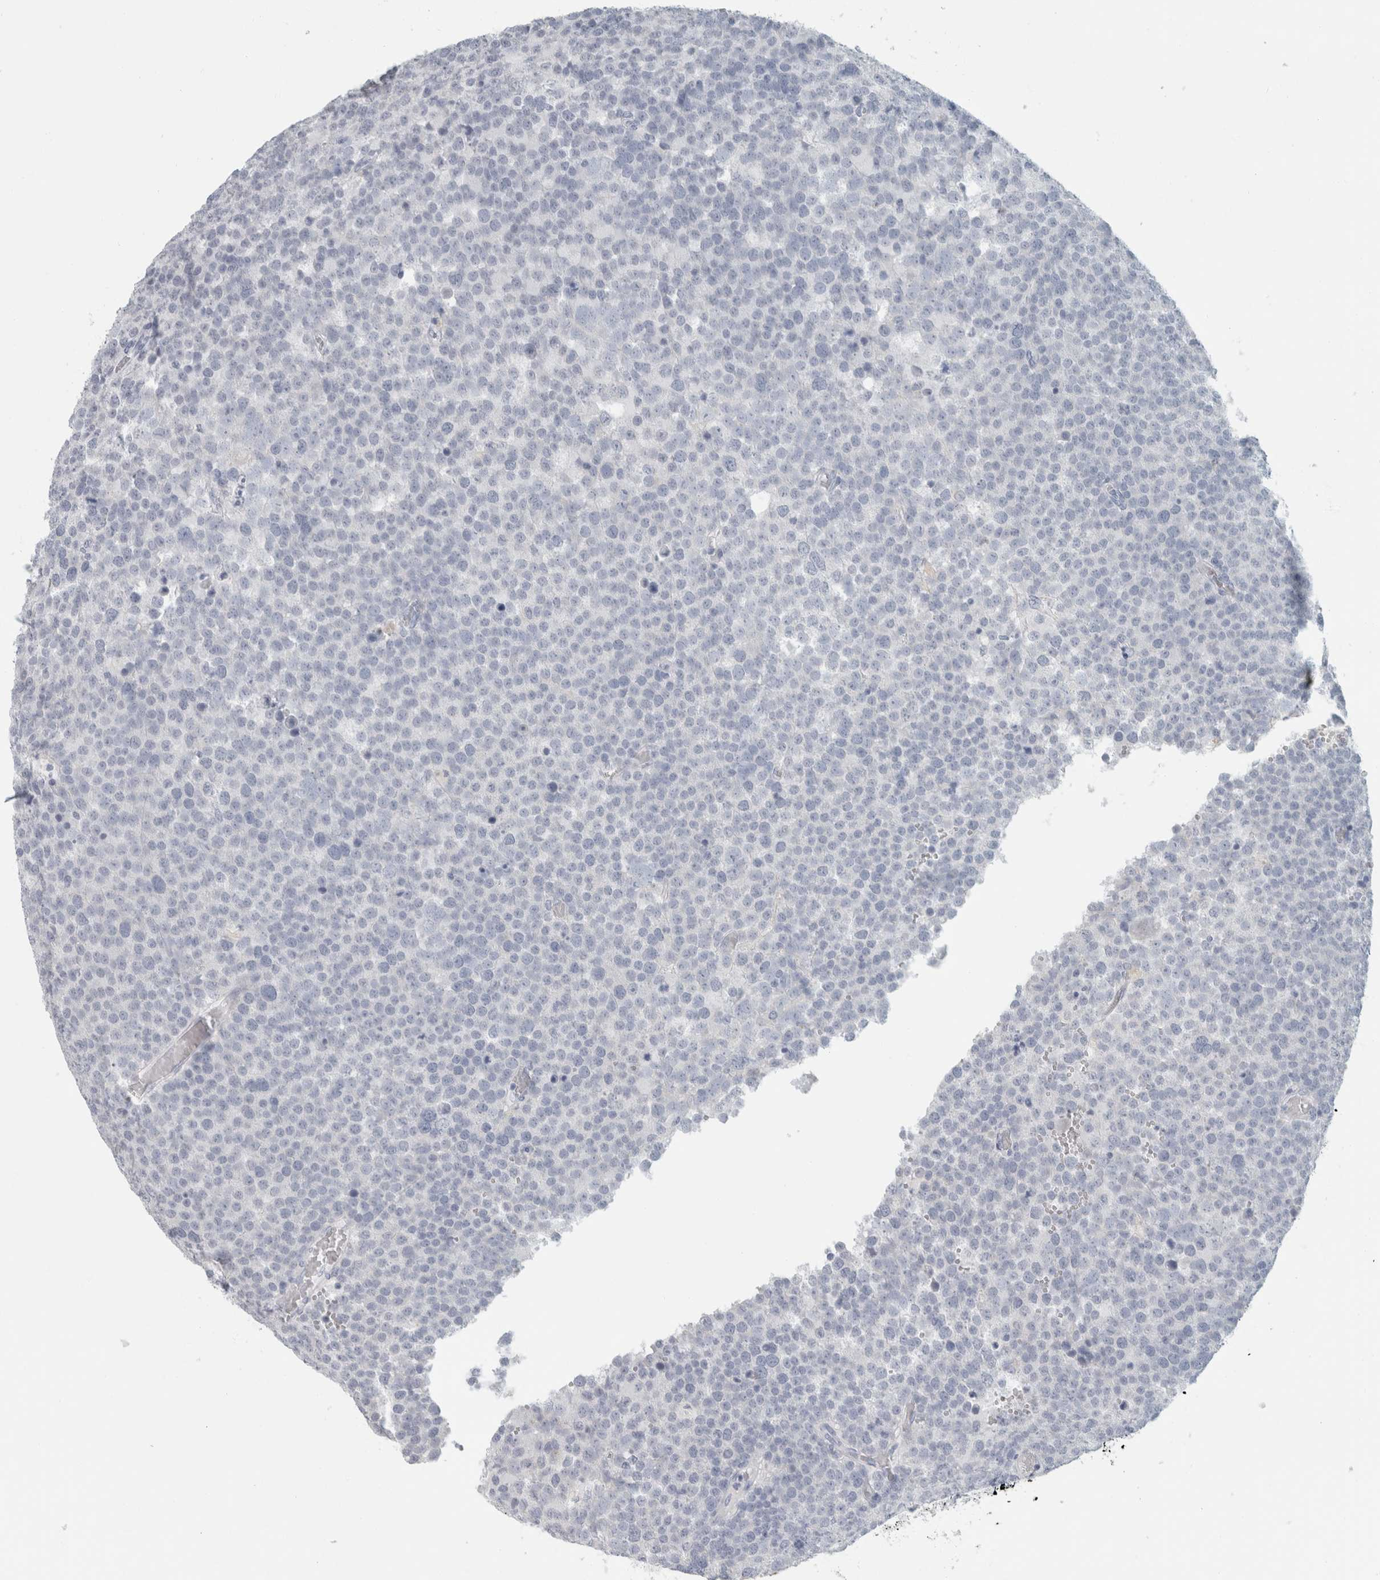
{"staining": {"intensity": "negative", "quantity": "none", "location": "none"}, "tissue": "testis cancer", "cell_type": "Tumor cells", "image_type": "cancer", "snomed": [{"axis": "morphology", "description": "Seminoma, NOS"}, {"axis": "topography", "description": "Testis"}], "caption": "Testis cancer was stained to show a protein in brown. There is no significant positivity in tumor cells.", "gene": "SLC28A3", "patient": {"sex": "male", "age": 71}}